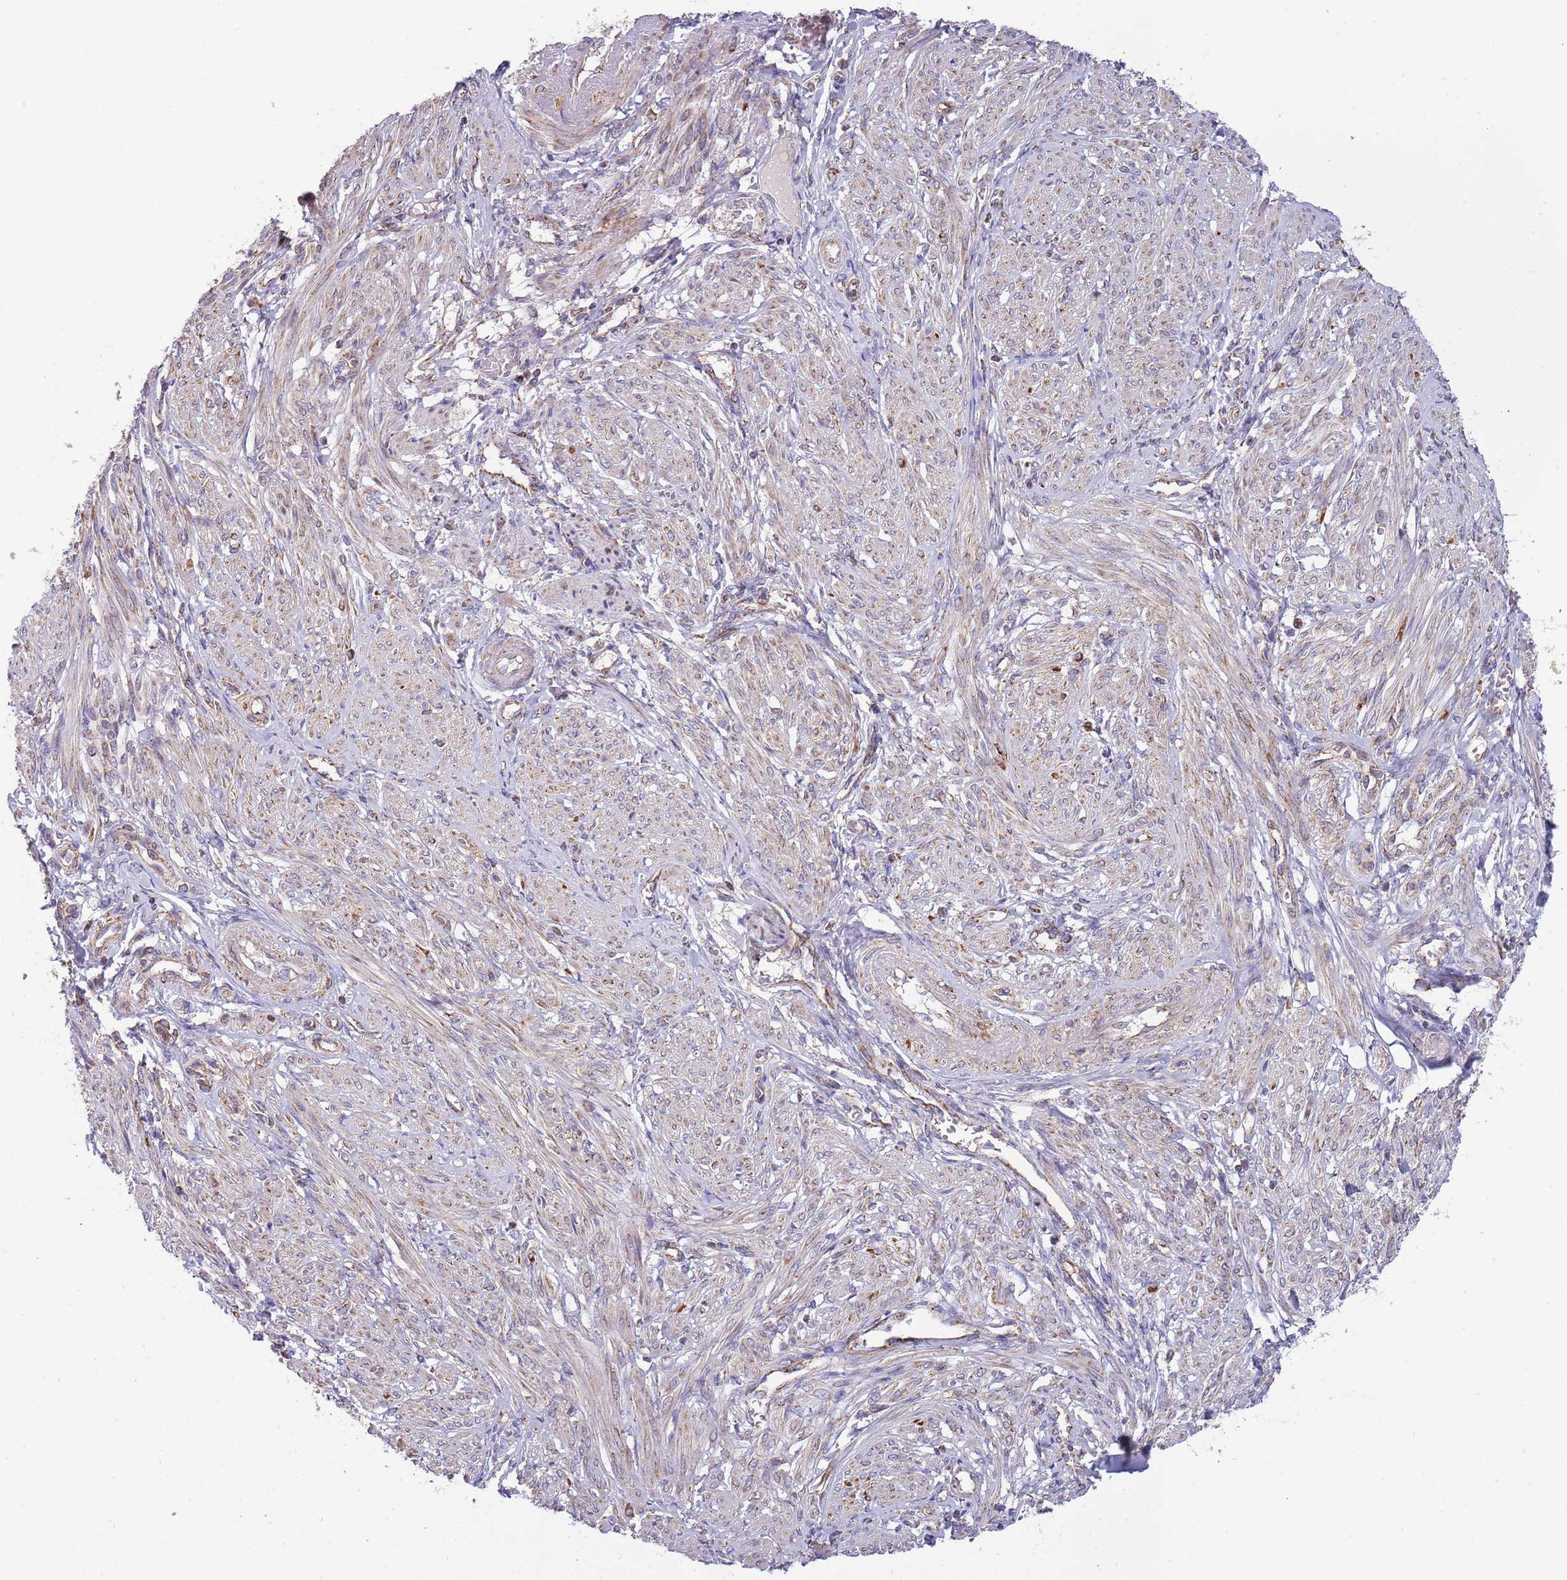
{"staining": {"intensity": "weak", "quantity": ">75%", "location": "cytoplasmic/membranous"}, "tissue": "smooth muscle", "cell_type": "Smooth muscle cells", "image_type": "normal", "snomed": [{"axis": "morphology", "description": "Normal tissue, NOS"}, {"axis": "topography", "description": "Smooth muscle"}], "caption": "DAB (3,3'-diaminobenzidine) immunohistochemical staining of benign smooth muscle displays weak cytoplasmic/membranous protein positivity in approximately >75% of smooth muscle cells.", "gene": "VPS16", "patient": {"sex": "female", "age": 39}}